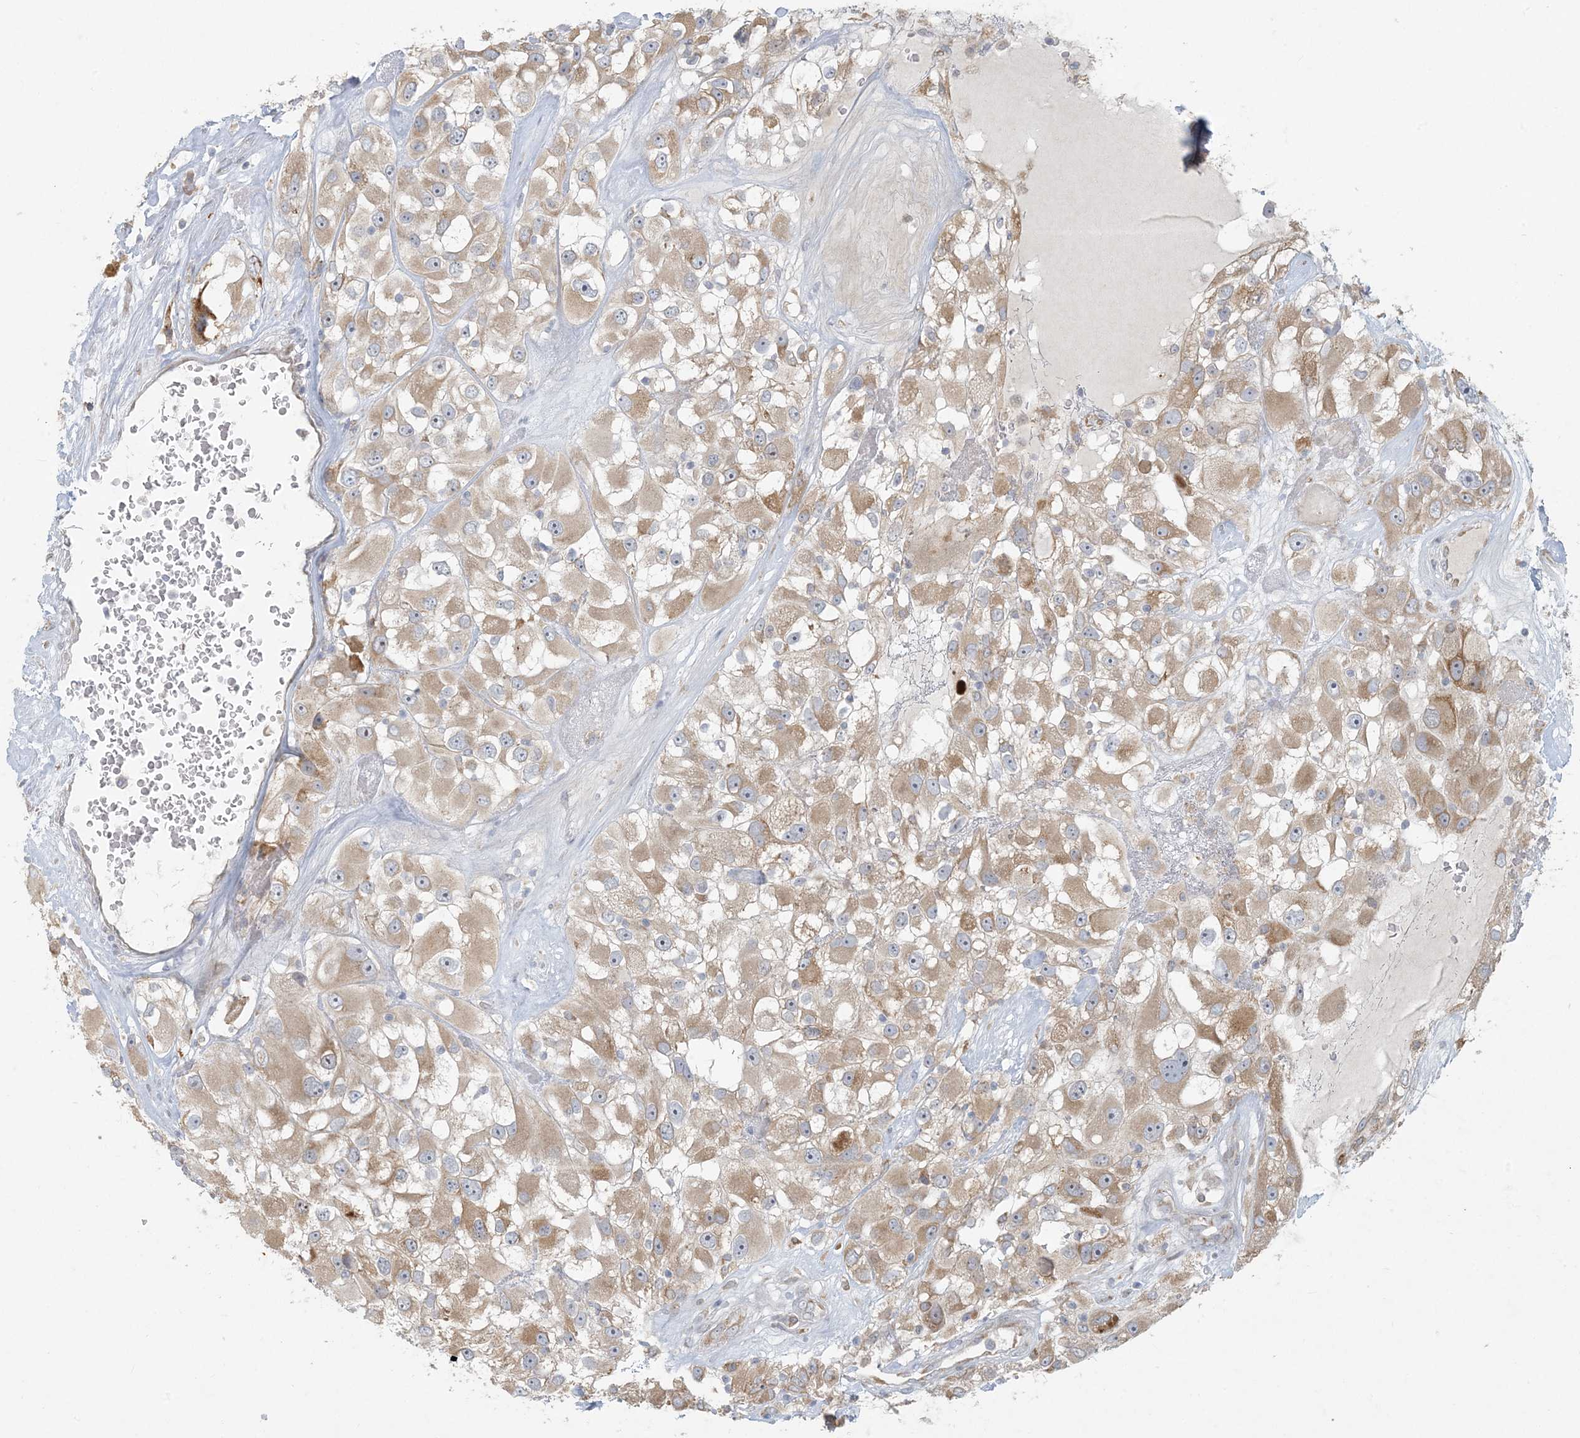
{"staining": {"intensity": "moderate", "quantity": ">75%", "location": "cytoplasmic/membranous"}, "tissue": "renal cancer", "cell_type": "Tumor cells", "image_type": "cancer", "snomed": [{"axis": "morphology", "description": "Adenocarcinoma, NOS"}, {"axis": "topography", "description": "Kidney"}], "caption": "Protein expression analysis of human adenocarcinoma (renal) reveals moderate cytoplasmic/membranous positivity in about >75% of tumor cells. (DAB = brown stain, brightfield microscopy at high magnification).", "gene": "HACL1", "patient": {"sex": "female", "age": 52}}